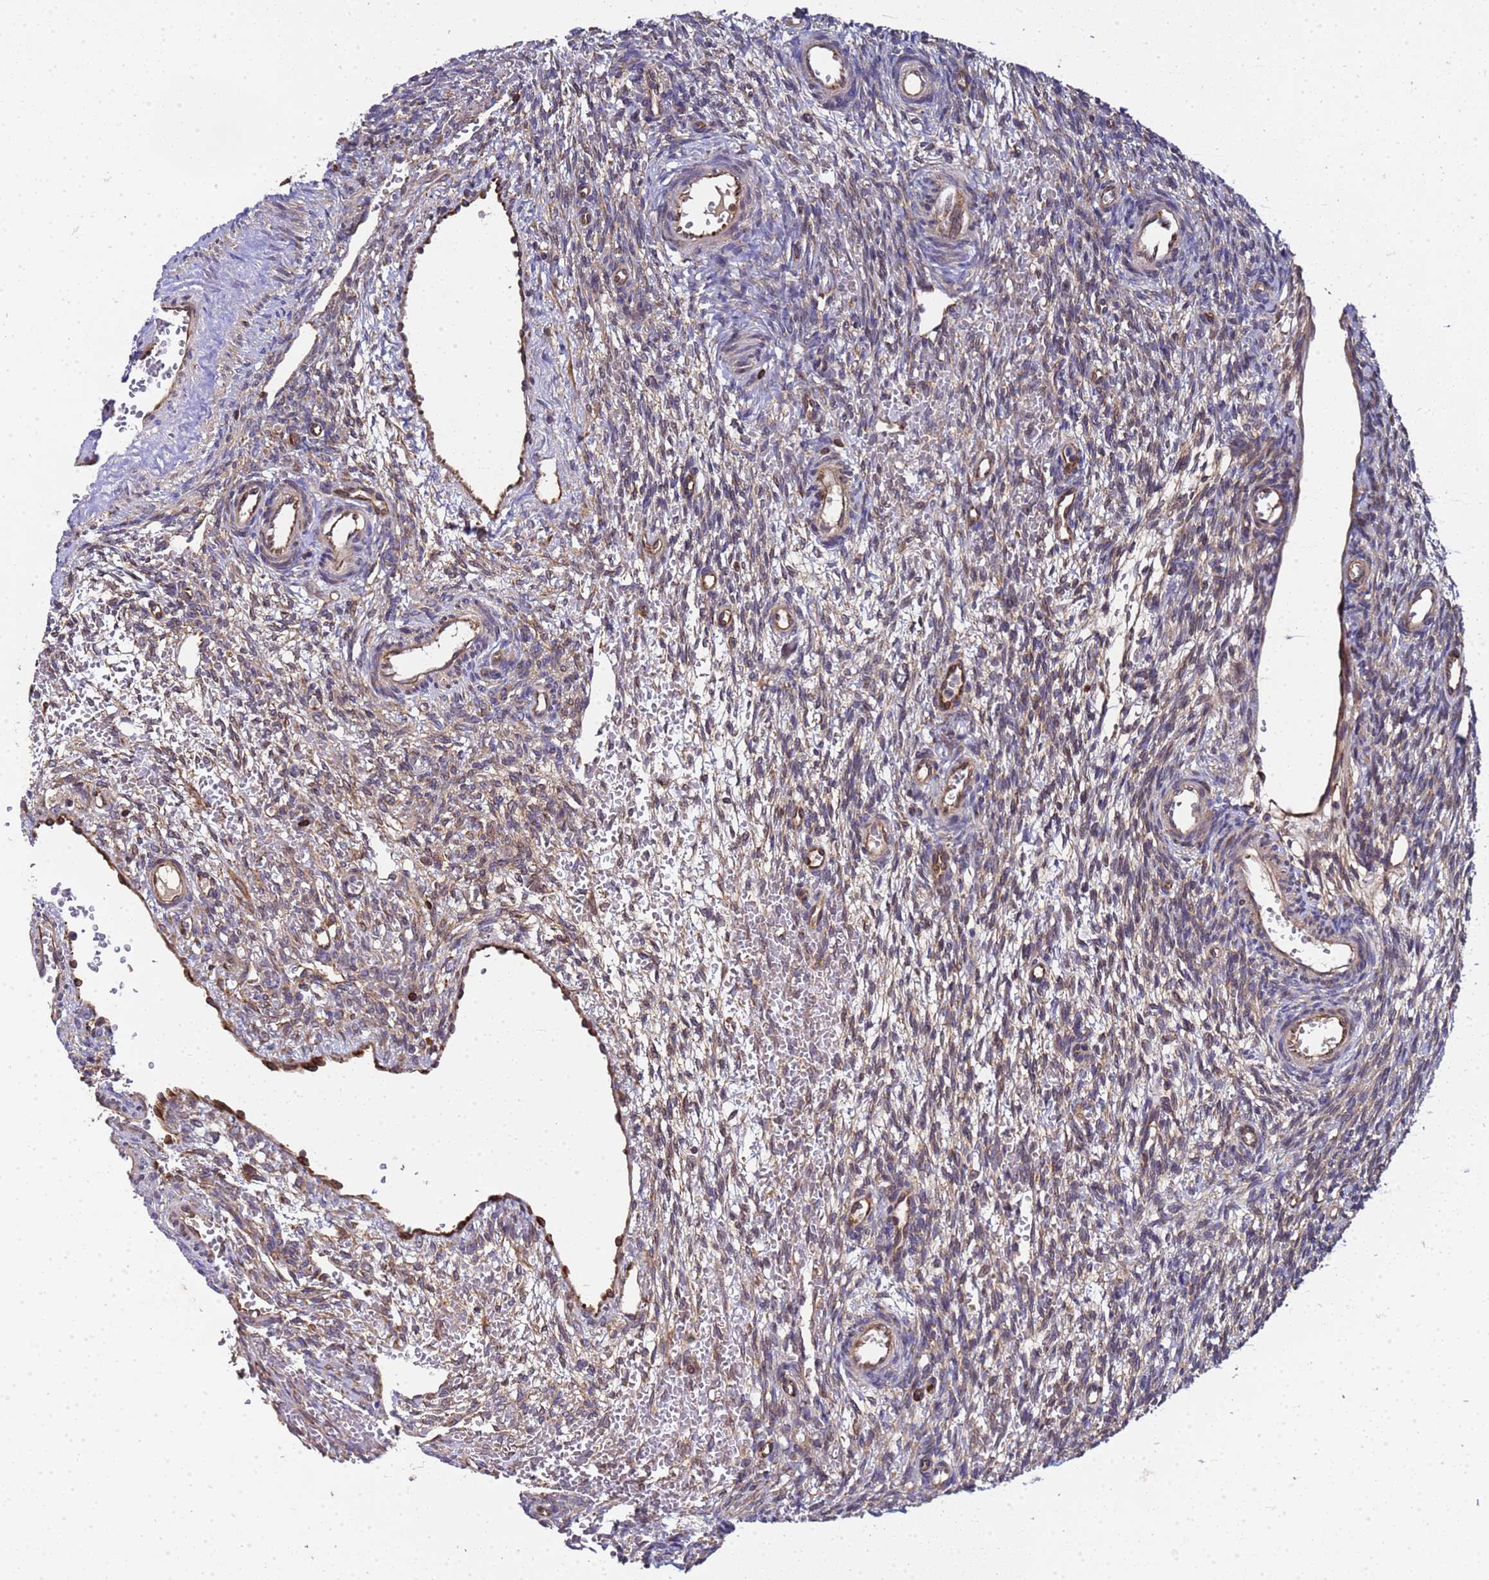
{"staining": {"intensity": "weak", "quantity": "<25%", "location": "cytoplasmic/membranous"}, "tissue": "ovary", "cell_type": "Ovarian stroma cells", "image_type": "normal", "snomed": [{"axis": "morphology", "description": "Normal tissue, NOS"}, {"axis": "topography", "description": "Ovary"}], "caption": "A high-resolution histopathology image shows IHC staining of unremarkable ovary, which displays no significant staining in ovarian stroma cells. (Brightfield microscopy of DAB (3,3'-diaminobenzidine) immunohistochemistry at high magnification).", "gene": "MOCS1", "patient": {"sex": "female", "age": 39}}